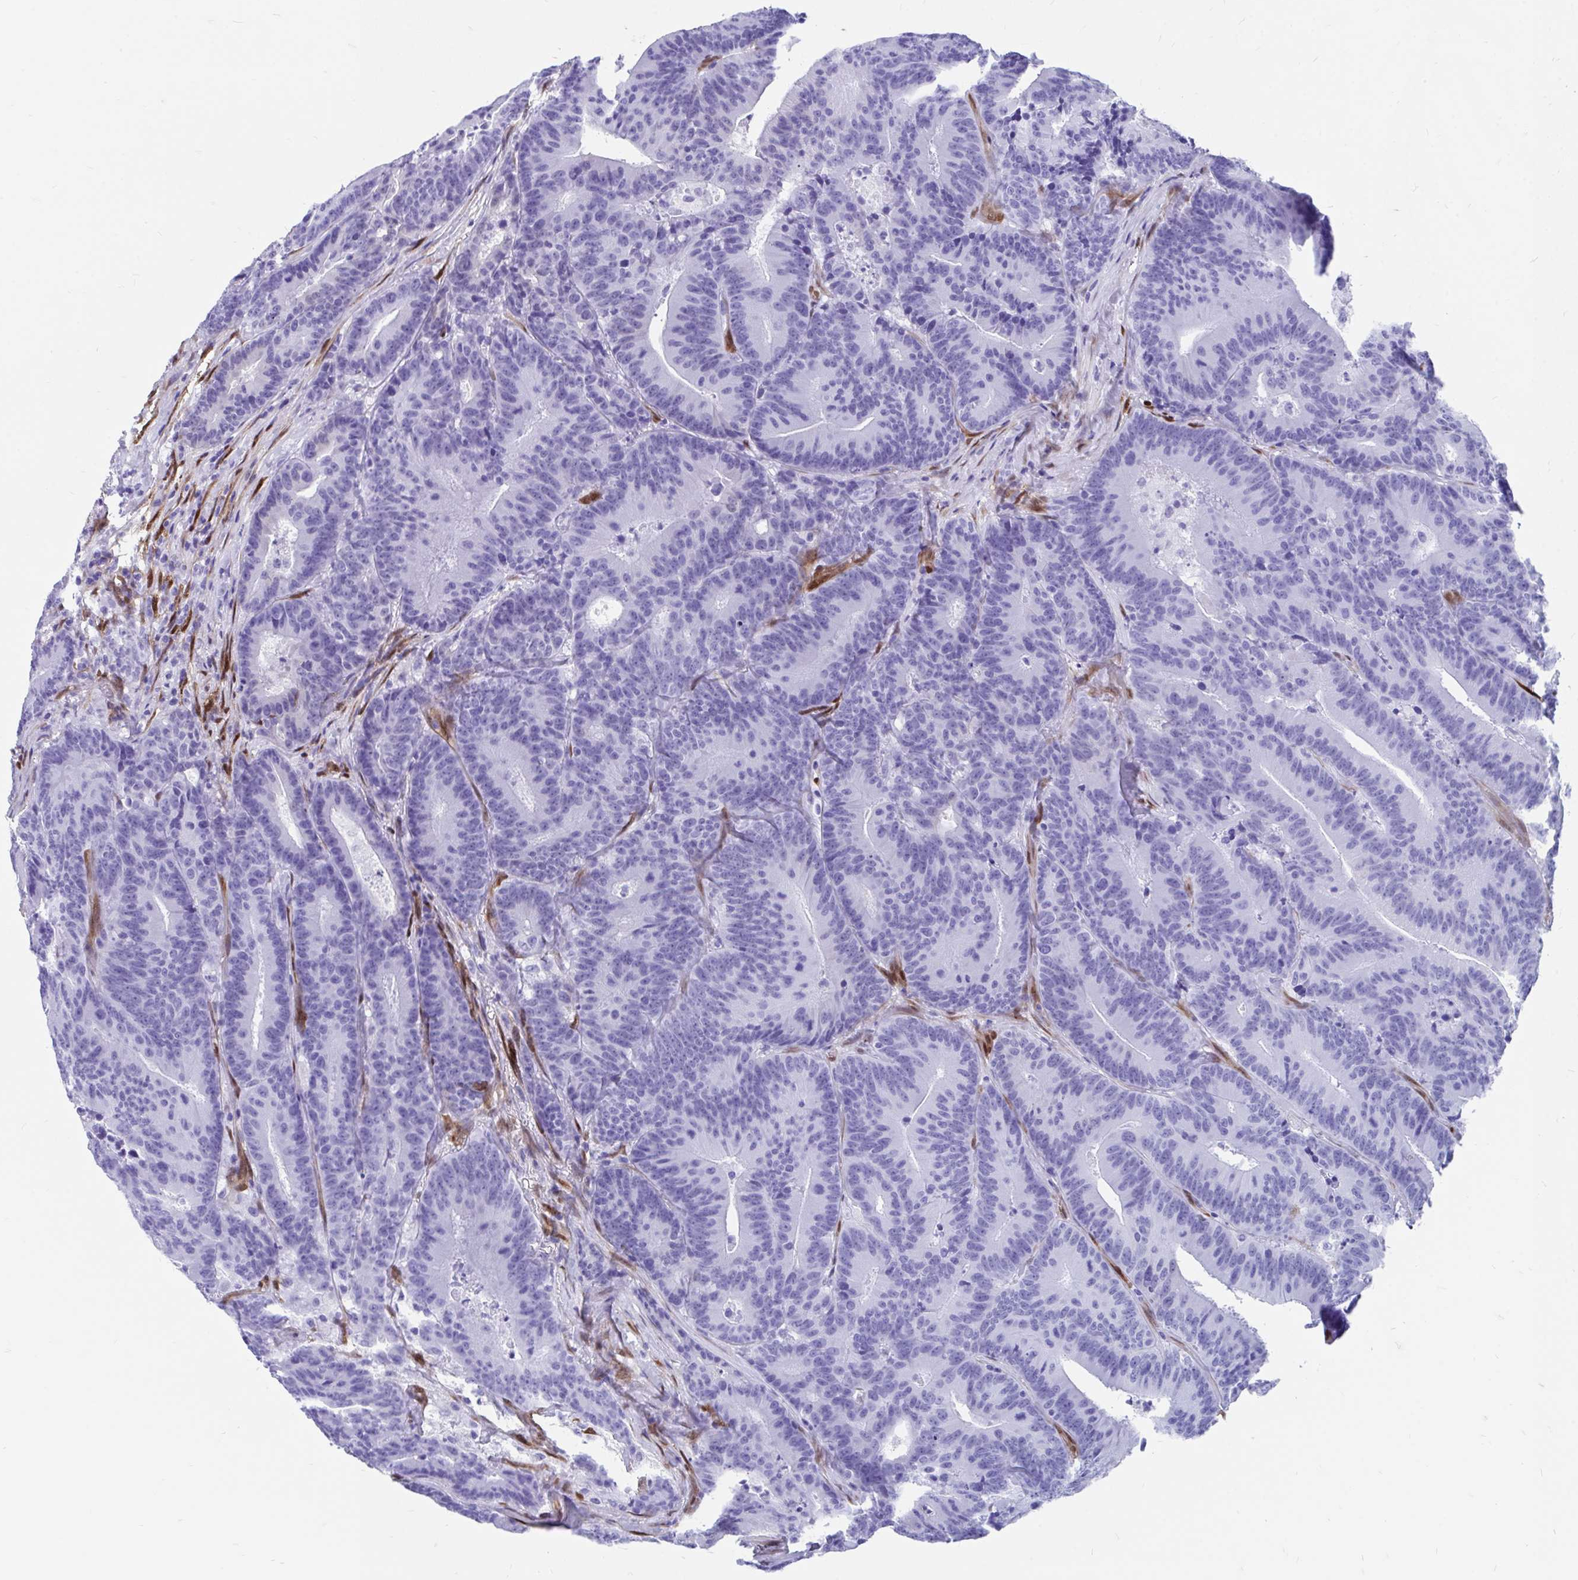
{"staining": {"intensity": "negative", "quantity": "none", "location": "none"}, "tissue": "colorectal cancer", "cell_type": "Tumor cells", "image_type": "cancer", "snomed": [{"axis": "morphology", "description": "Adenocarcinoma, NOS"}, {"axis": "topography", "description": "Colon"}], "caption": "Human colorectal adenocarcinoma stained for a protein using IHC demonstrates no staining in tumor cells.", "gene": "RBPMS", "patient": {"sex": "female", "age": 78}}